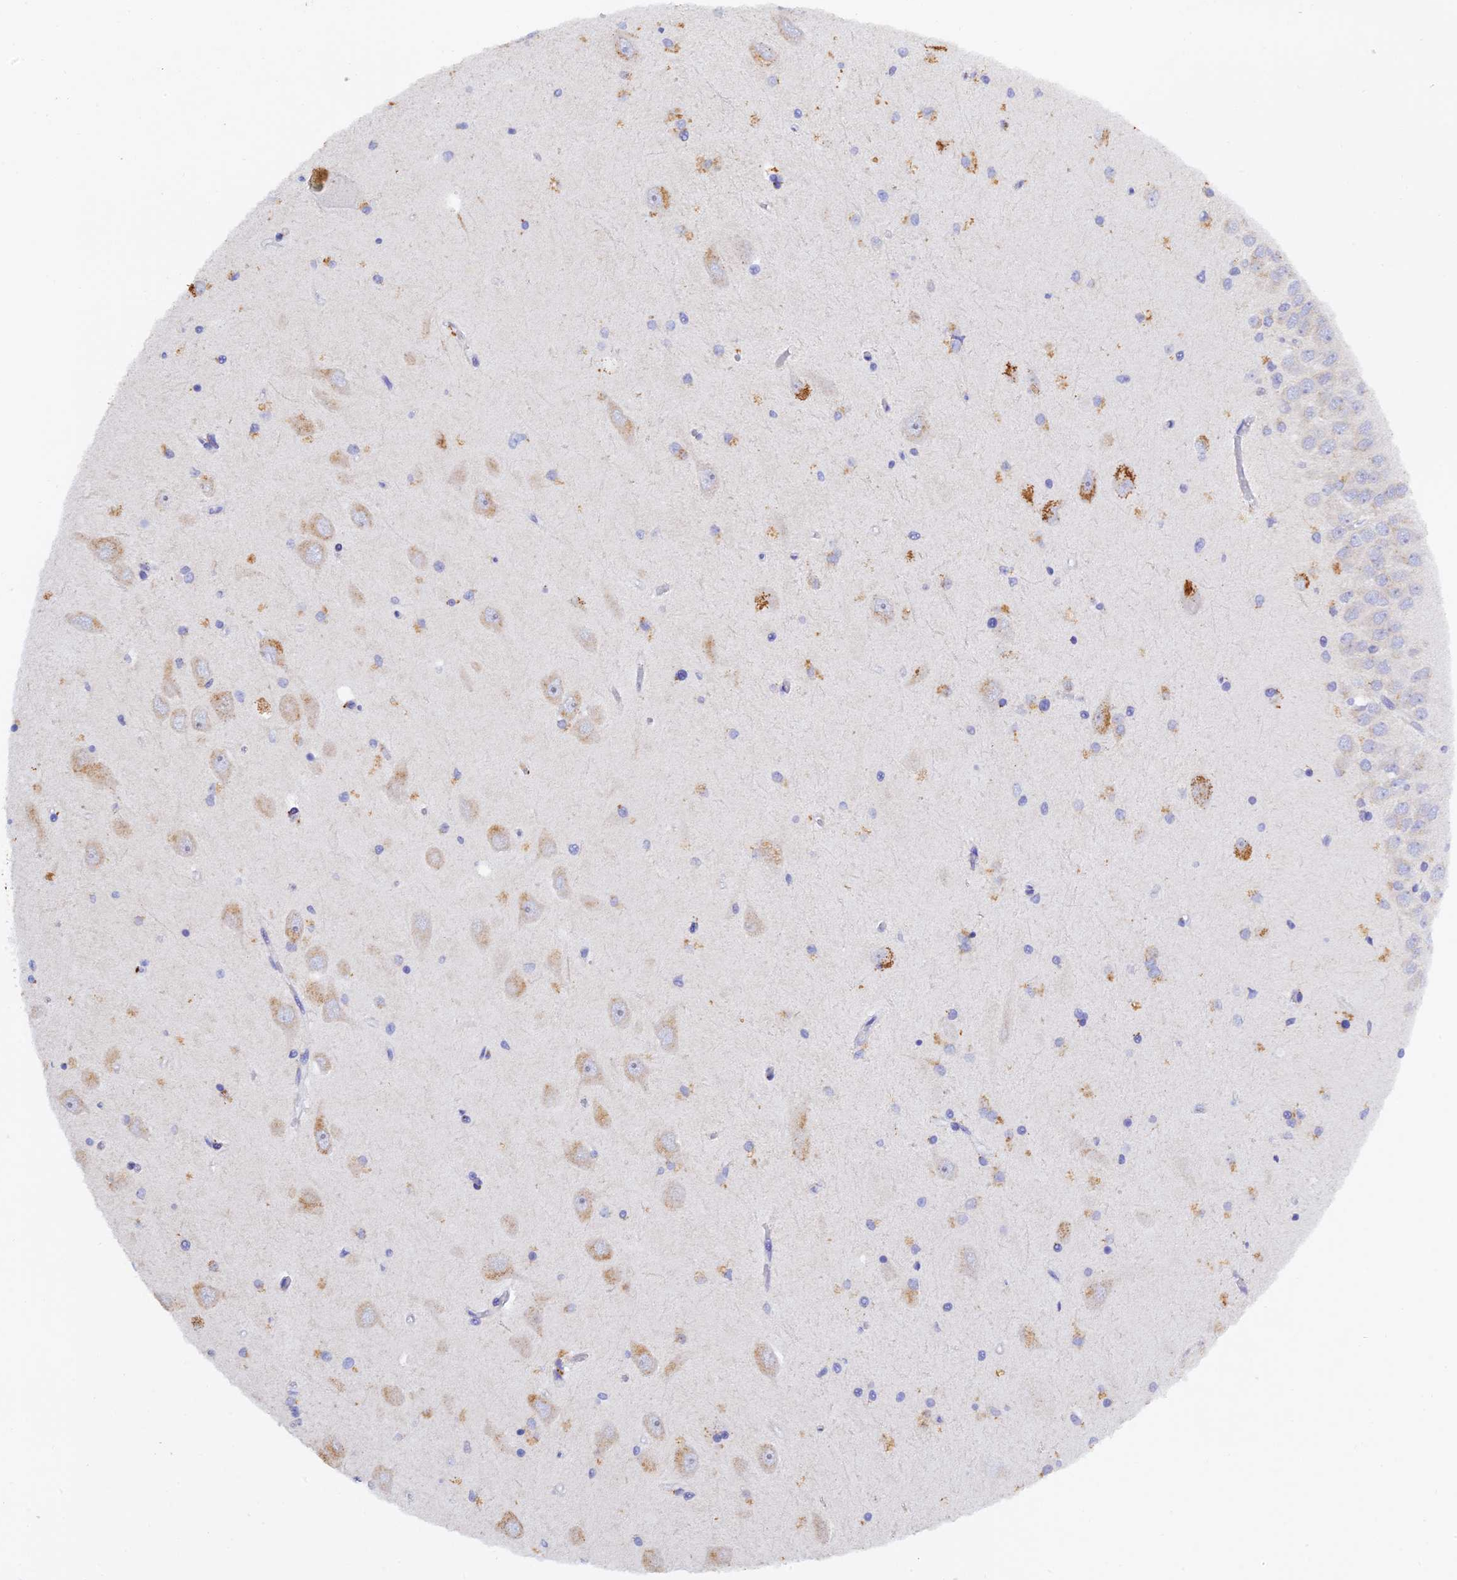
{"staining": {"intensity": "negative", "quantity": "none", "location": "none"}, "tissue": "hippocampus", "cell_type": "Glial cells", "image_type": "normal", "snomed": [{"axis": "morphology", "description": "Normal tissue, NOS"}, {"axis": "topography", "description": "Hippocampus"}], "caption": "Glial cells show no significant positivity in unremarkable hippocampus. (Brightfield microscopy of DAB (3,3'-diaminobenzidine) immunohistochemistry (IHC) at high magnification).", "gene": "RPGRIP1L", "patient": {"sex": "male", "age": 45}}